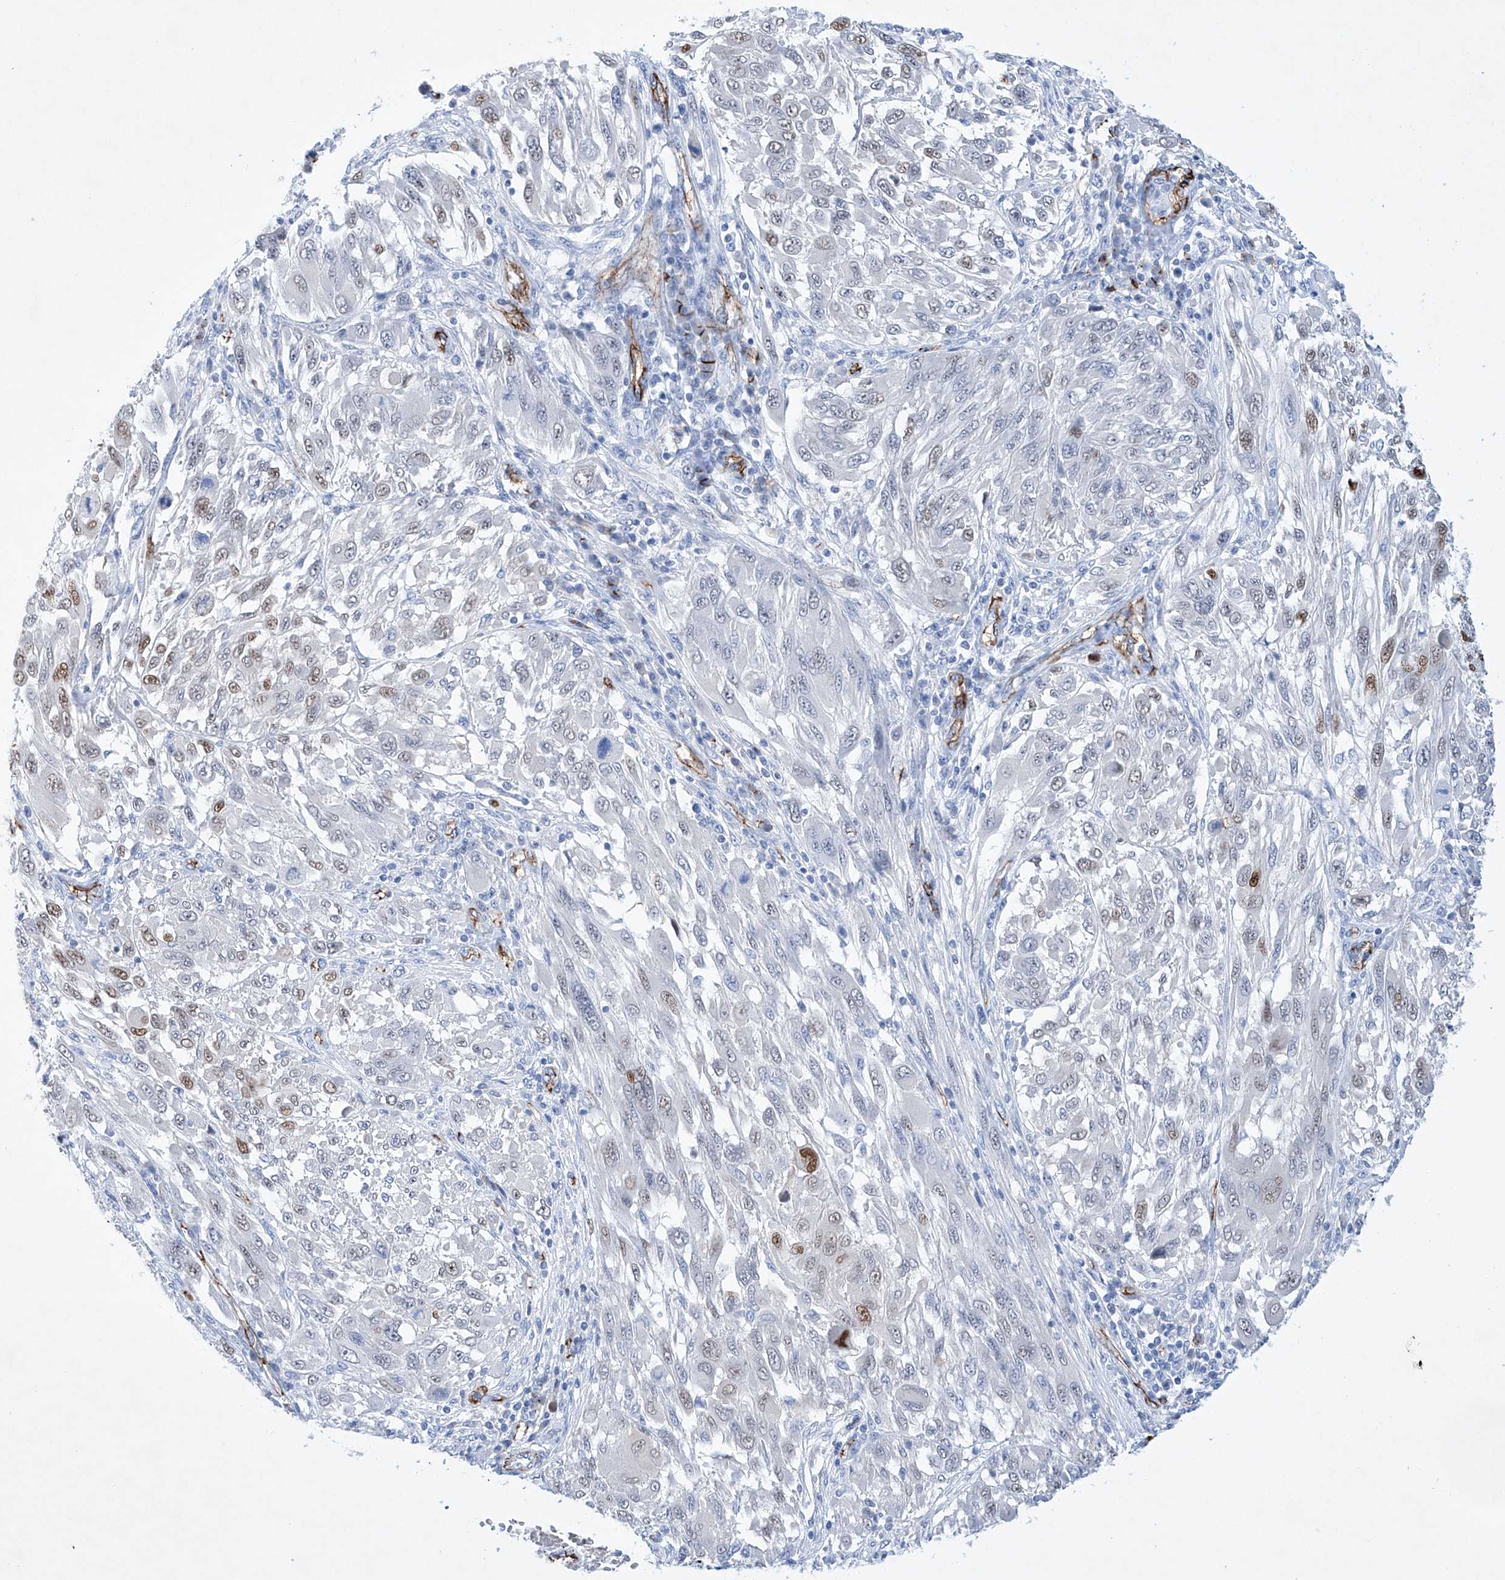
{"staining": {"intensity": "moderate", "quantity": "<25%", "location": "nuclear"}, "tissue": "melanoma", "cell_type": "Tumor cells", "image_type": "cancer", "snomed": [{"axis": "morphology", "description": "Malignant melanoma, NOS"}, {"axis": "topography", "description": "Skin"}], "caption": "Protein staining displays moderate nuclear staining in about <25% of tumor cells in malignant melanoma.", "gene": "ETV7", "patient": {"sex": "female", "age": 91}}